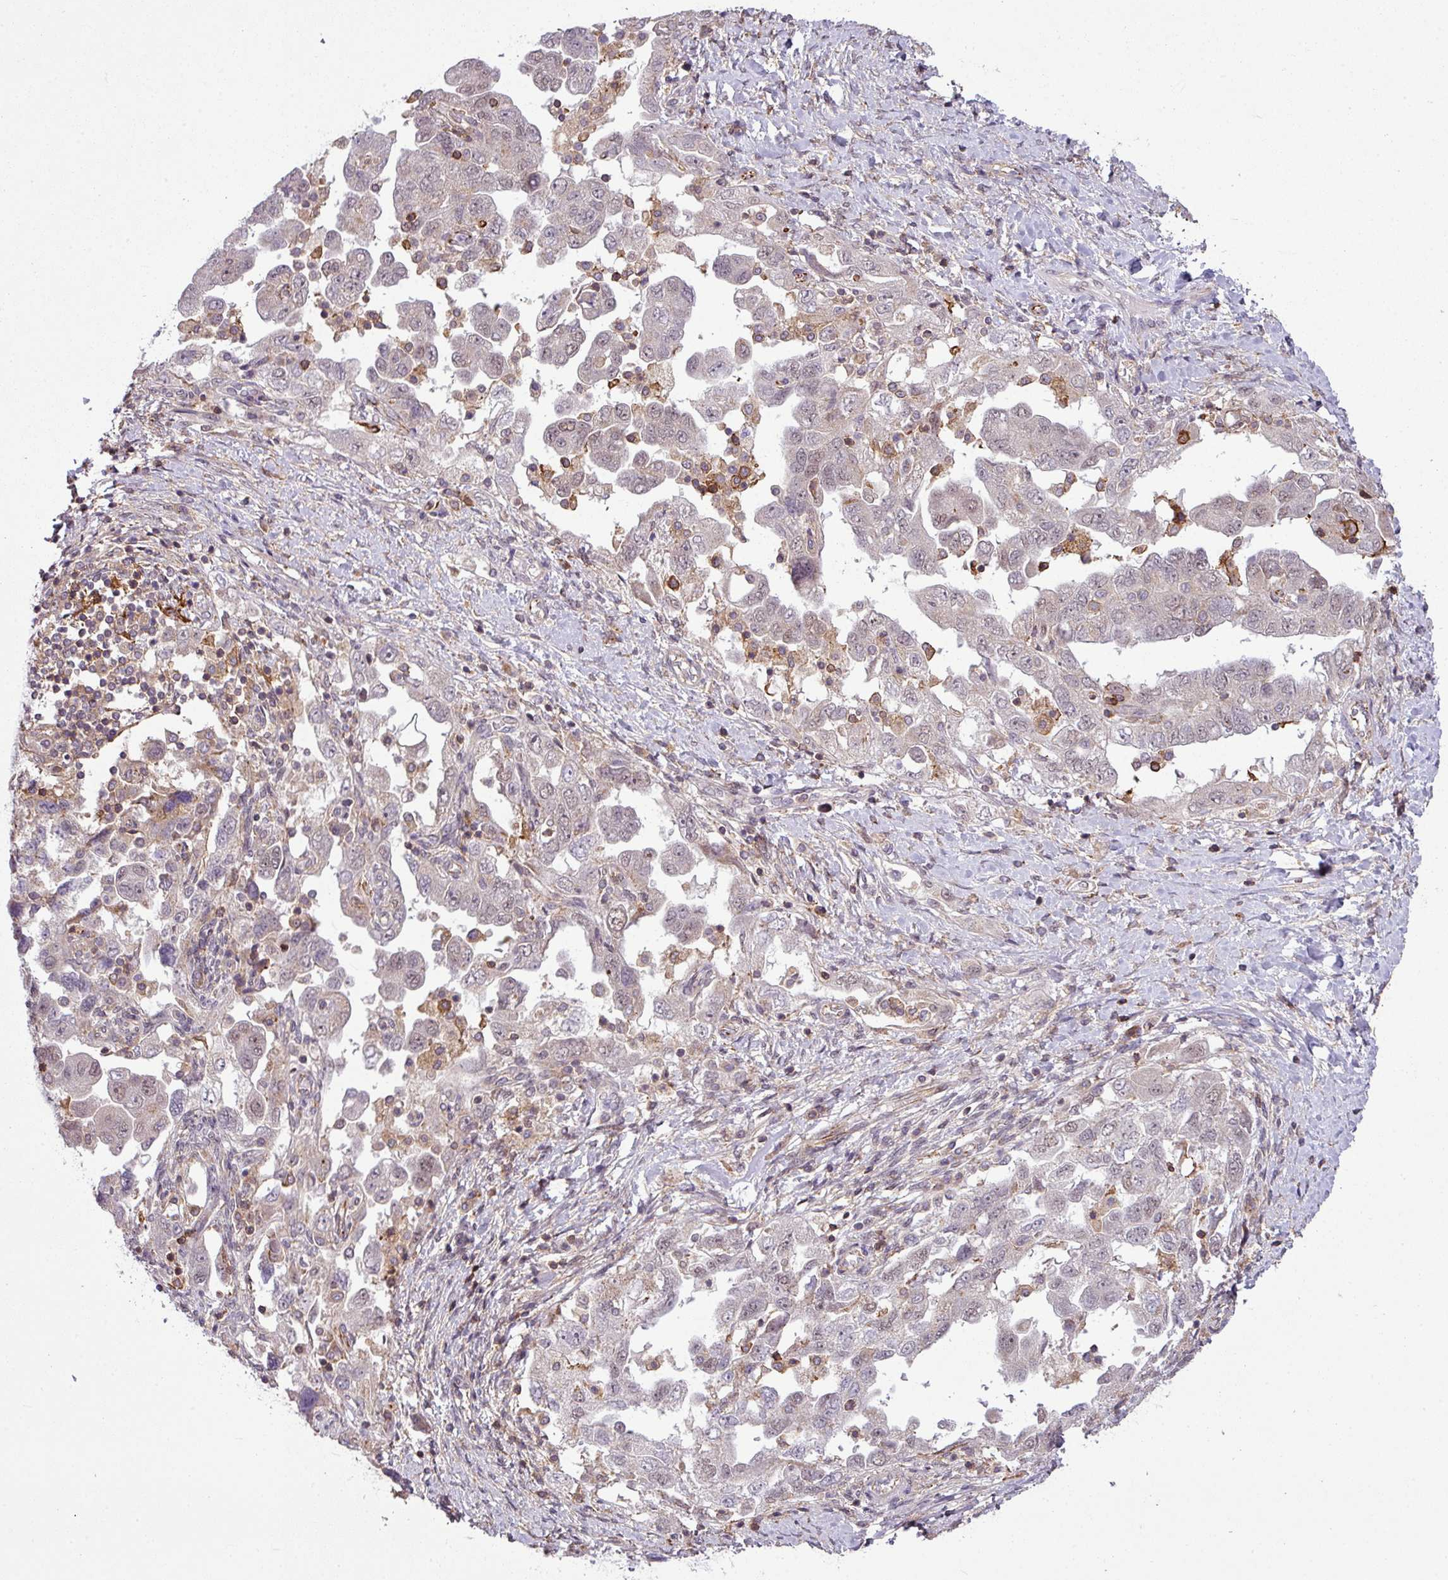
{"staining": {"intensity": "negative", "quantity": "none", "location": "none"}, "tissue": "ovarian cancer", "cell_type": "Tumor cells", "image_type": "cancer", "snomed": [{"axis": "morphology", "description": "Carcinoma, NOS"}, {"axis": "morphology", "description": "Cystadenocarcinoma, serous, NOS"}, {"axis": "topography", "description": "Ovary"}], "caption": "Tumor cells show no significant protein positivity in ovarian carcinoma.", "gene": "ZC2HC1C", "patient": {"sex": "female", "age": 69}}